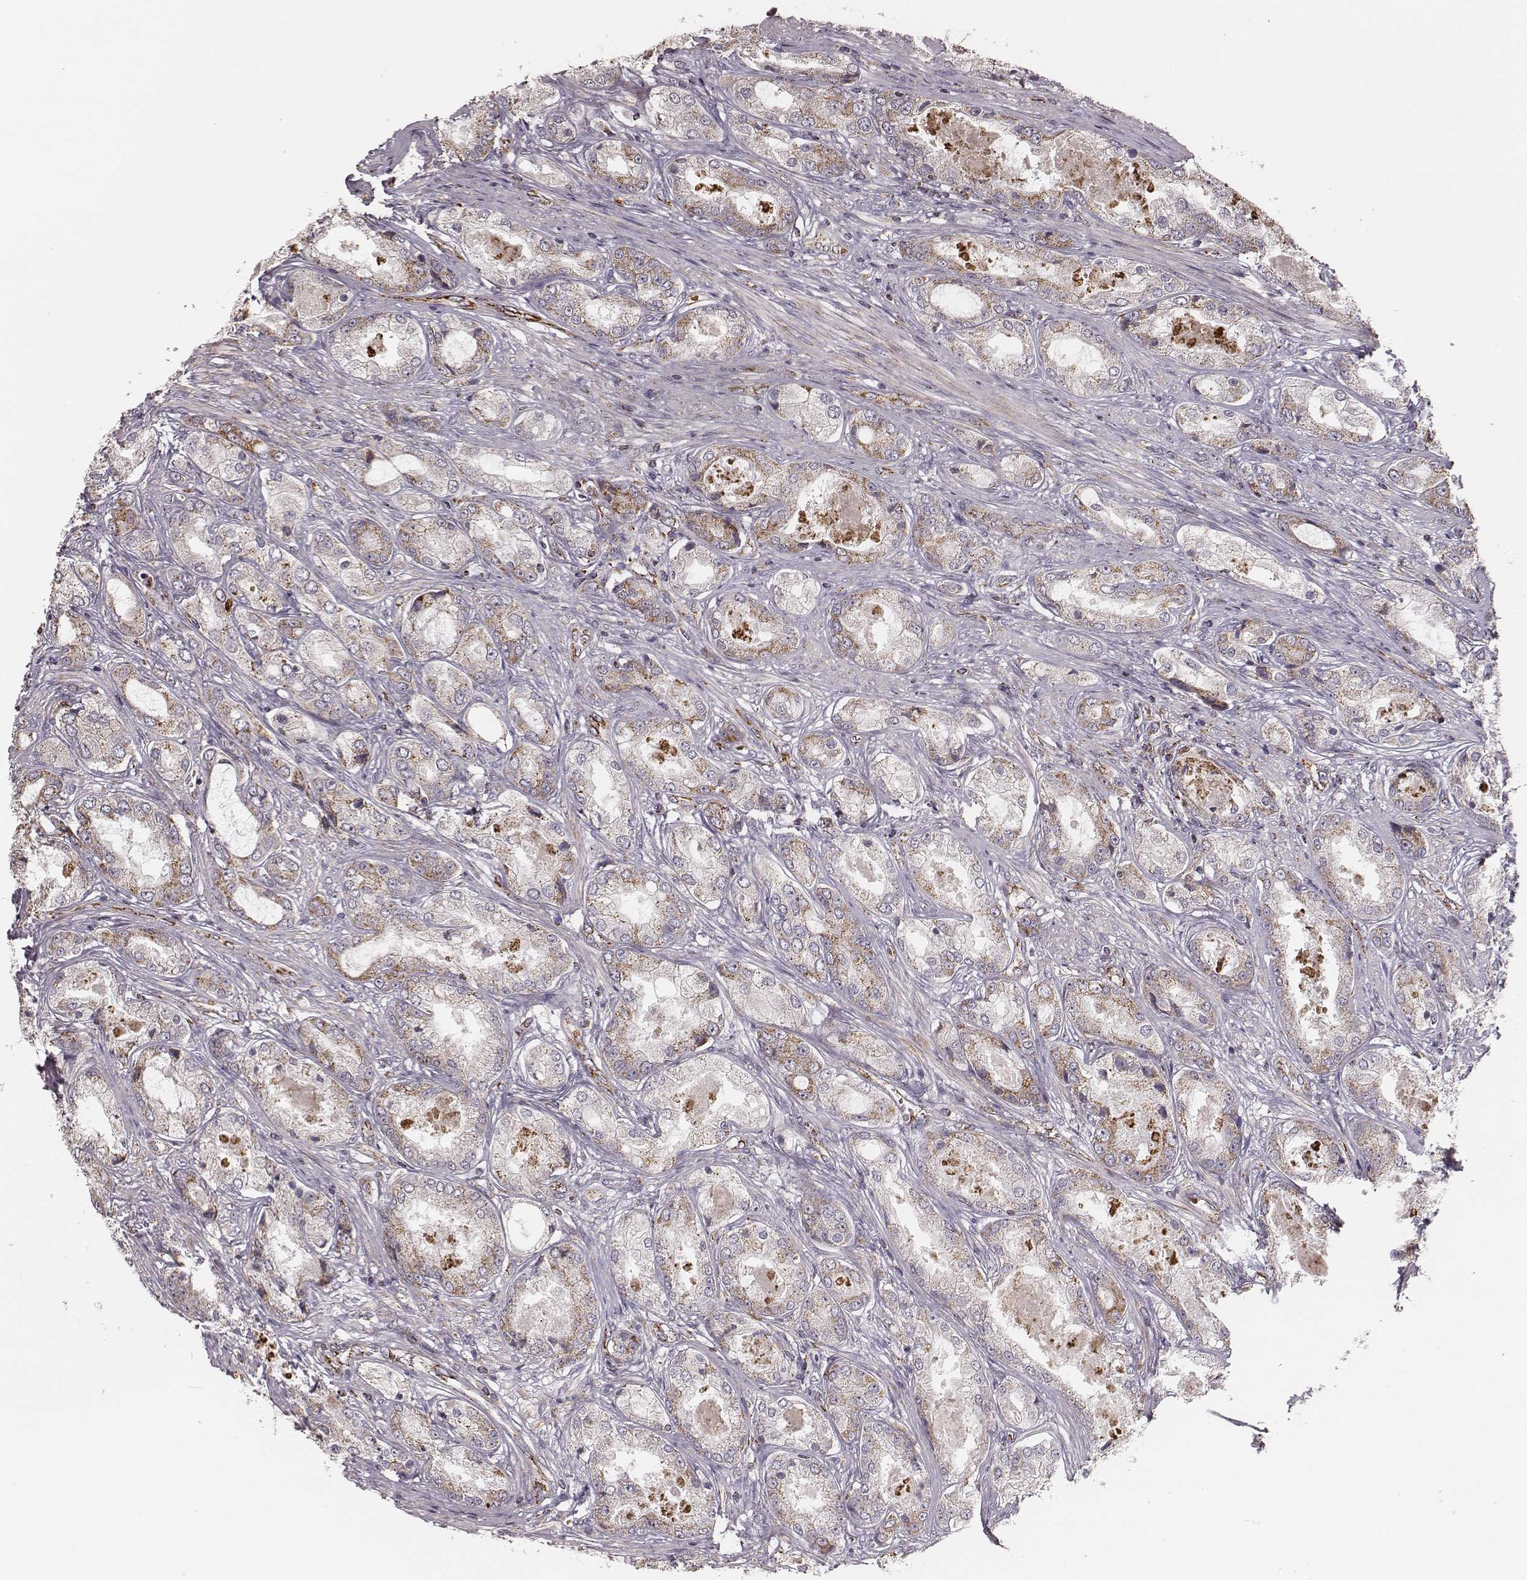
{"staining": {"intensity": "moderate", "quantity": ">75%", "location": "cytoplasmic/membranous"}, "tissue": "prostate cancer", "cell_type": "Tumor cells", "image_type": "cancer", "snomed": [{"axis": "morphology", "description": "Adenocarcinoma, Low grade"}, {"axis": "topography", "description": "Prostate"}], "caption": "A medium amount of moderate cytoplasmic/membranous staining is present in approximately >75% of tumor cells in prostate cancer (adenocarcinoma (low-grade)) tissue. (DAB (3,3'-diaminobenzidine) = brown stain, brightfield microscopy at high magnification).", "gene": "TUFM", "patient": {"sex": "male", "age": 68}}